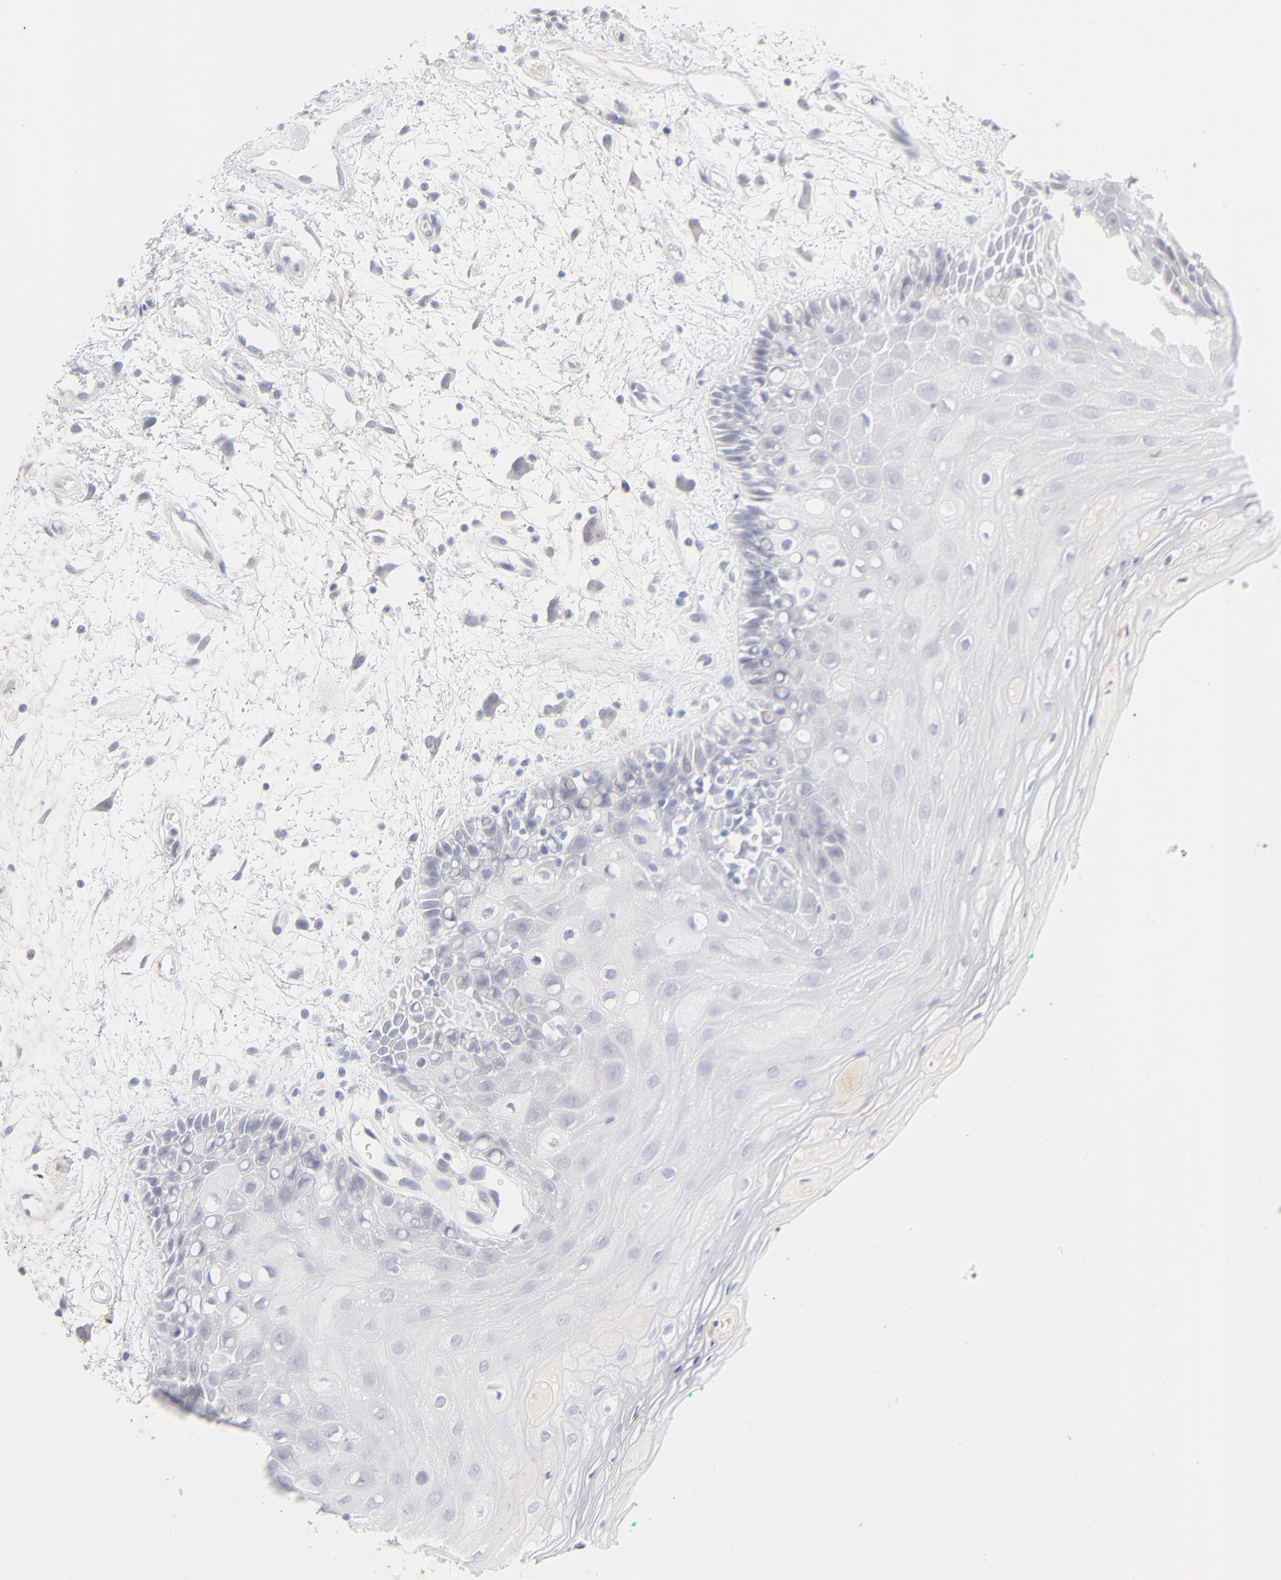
{"staining": {"intensity": "negative", "quantity": "none", "location": "none"}, "tissue": "oral mucosa", "cell_type": "Squamous epithelial cells", "image_type": "normal", "snomed": [{"axis": "morphology", "description": "Normal tissue, NOS"}, {"axis": "morphology", "description": "Squamous cell carcinoma, NOS"}, {"axis": "topography", "description": "Skeletal muscle"}, {"axis": "topography", "description": "Oral tissue"}, {"axis": "topography", "description": "Head-Neck"}], "caption": "The histopathology image demonstrates no staining of squamous epithelial cells in unremarkable oral mucosa. (IHC, brightfield microscopy, high magnification).", "gene": "ONECUT1", "patient": {"sex": "female", "age": 84}}